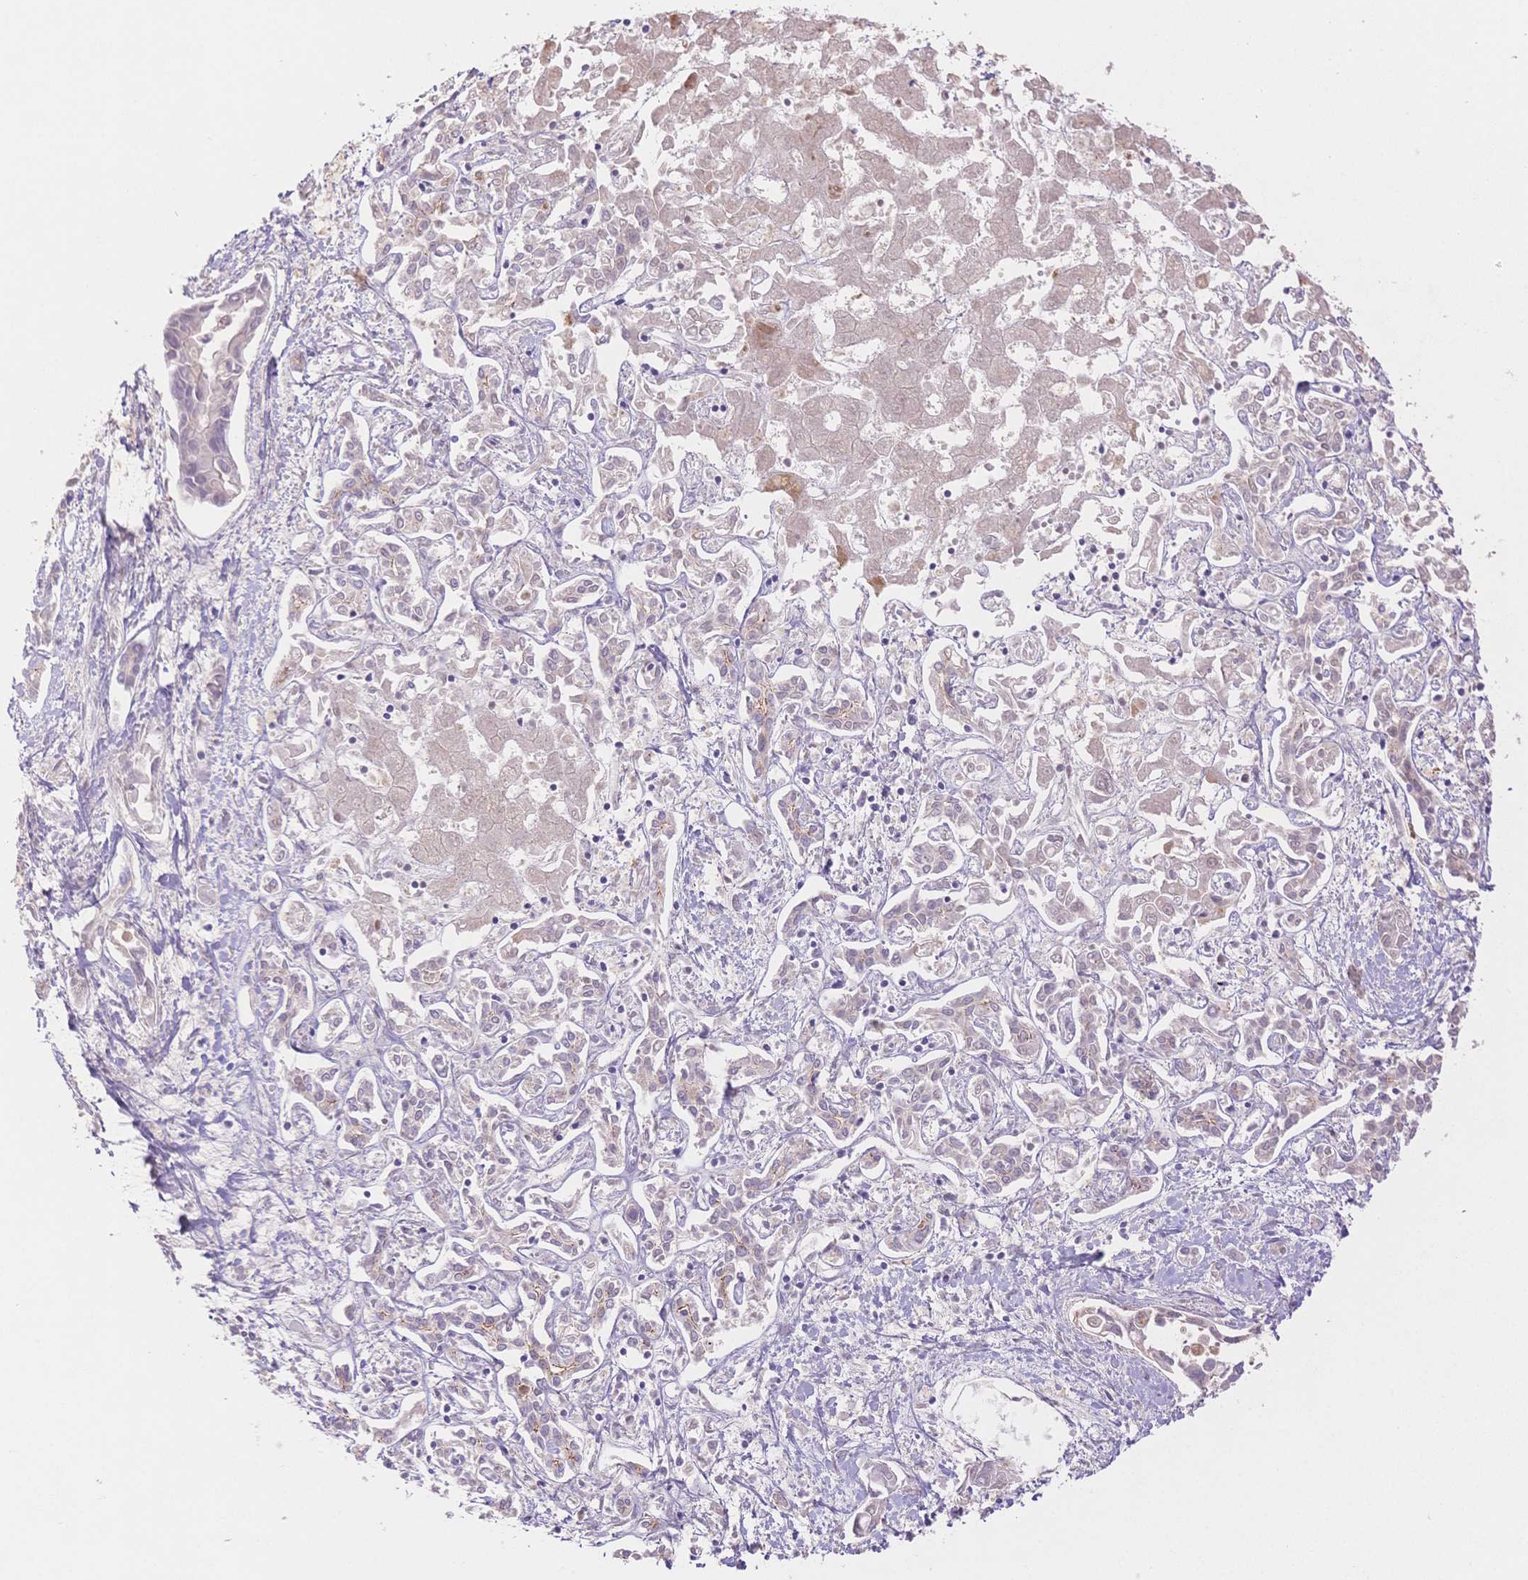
{"staining": {"intensity": "negative", "quantity": "none", "location": "none"}, "tissue": "liver cancer", "cell_type": "Tumor cells", "image_type": "cancer", "snomed": [{"axis": "morphology", "description": "Cholangiocarcinoma"}, {"axis": "topography", "description": "Liver"}], "caption": "This is an IHC micrograph of cholangiocarcinoma (liver). There is no expression in tumor cells.", "gene": "WDR54", "patient": {"sex": "female", "age": 64}}